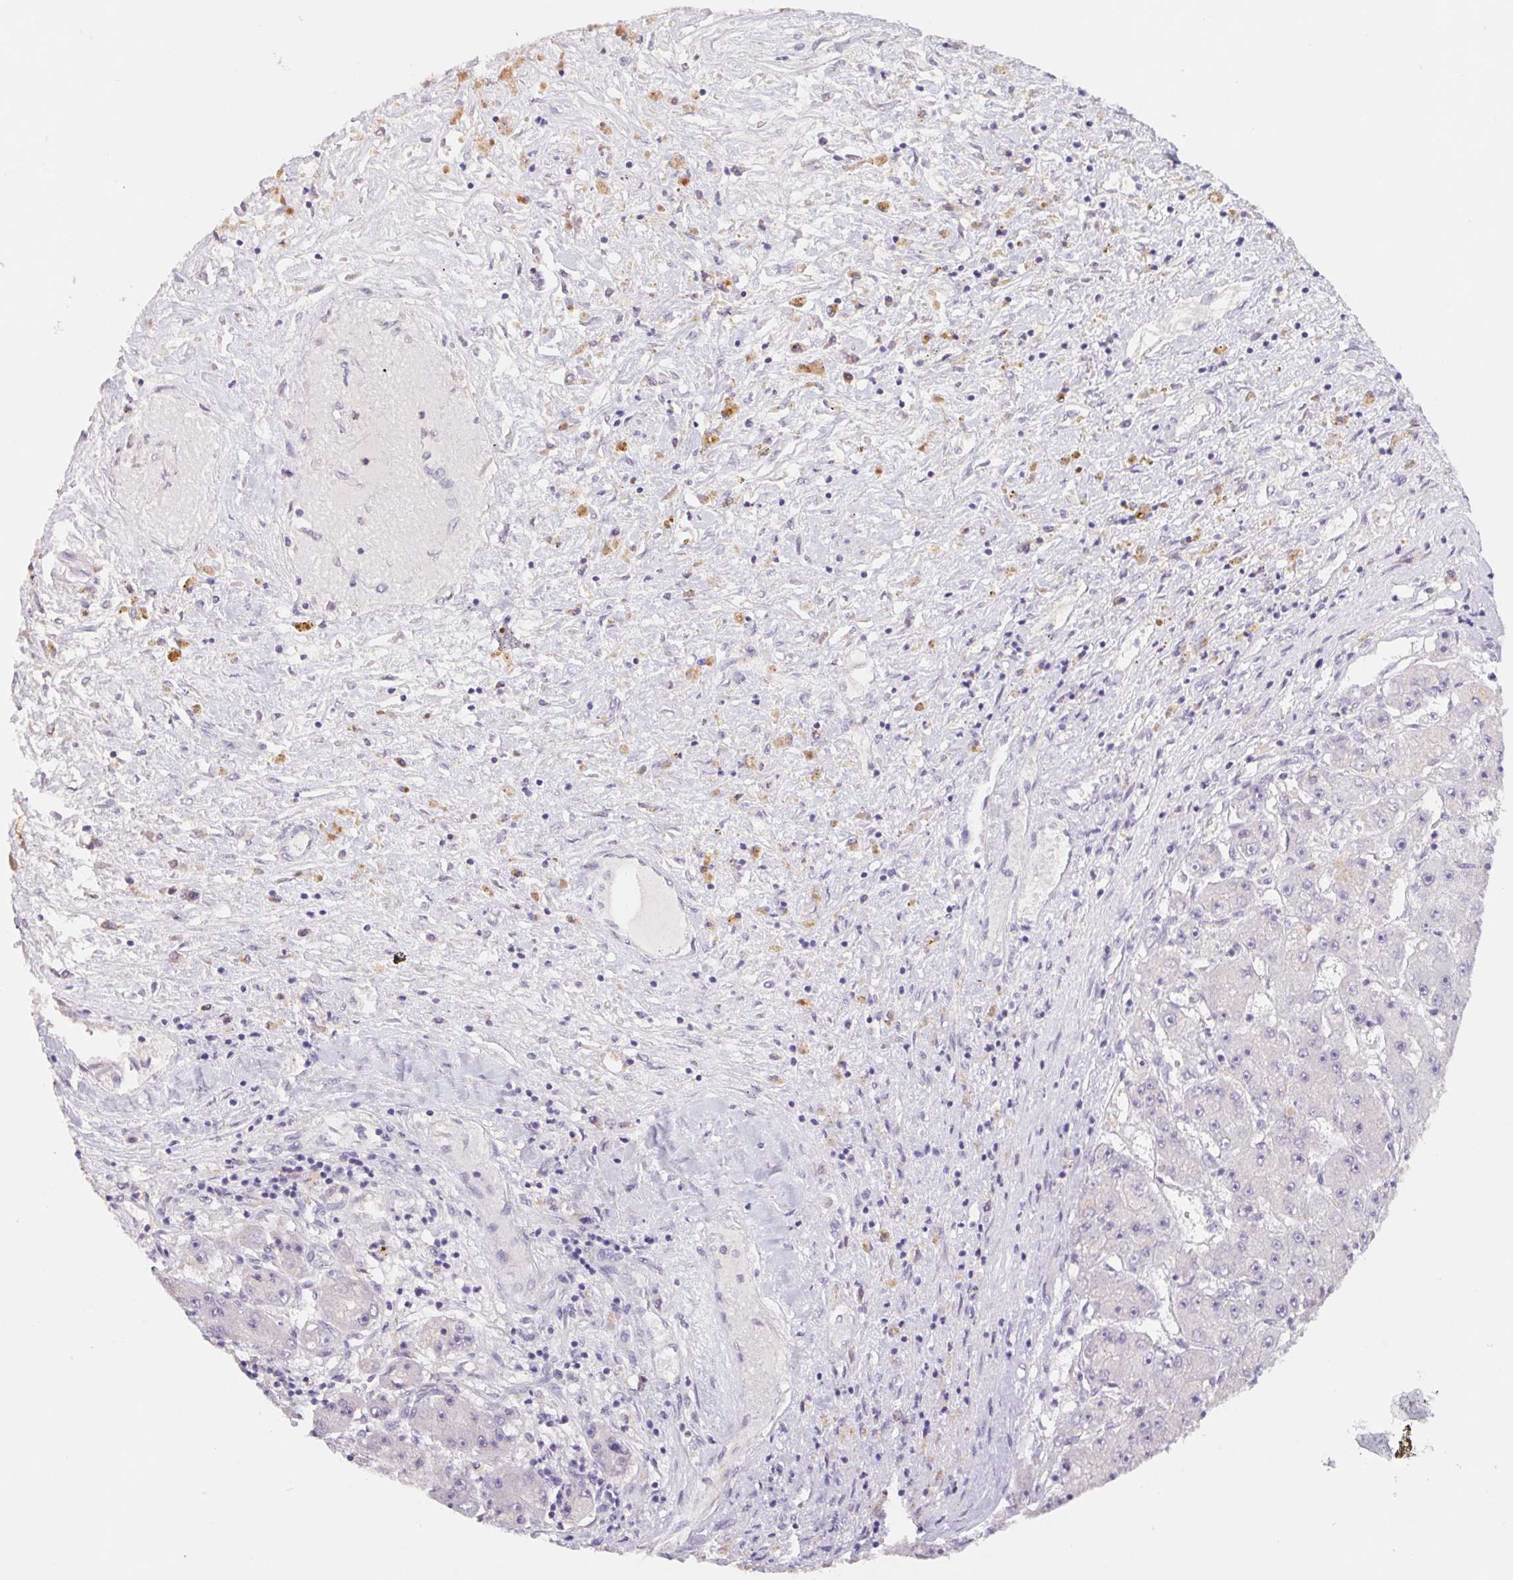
{"staining": {"intensity": "negative", "quantity": "none", "location": "none"}, "tissue": "liver cancer", "cell_type": "Tumor cells", "image_type": "cancer", "snomed": [{"axis": "morphology", "description": "Carcinoma, Hepatocellular, NOS"}, {"axis": "topography", "description": "Liver"}], "caption": "Tumor cells are negative for protein expression in human hepatocellular carcinoma (liver).", "gene": "PNMA8B", "patient": {"sex": "female", "age": 61}}